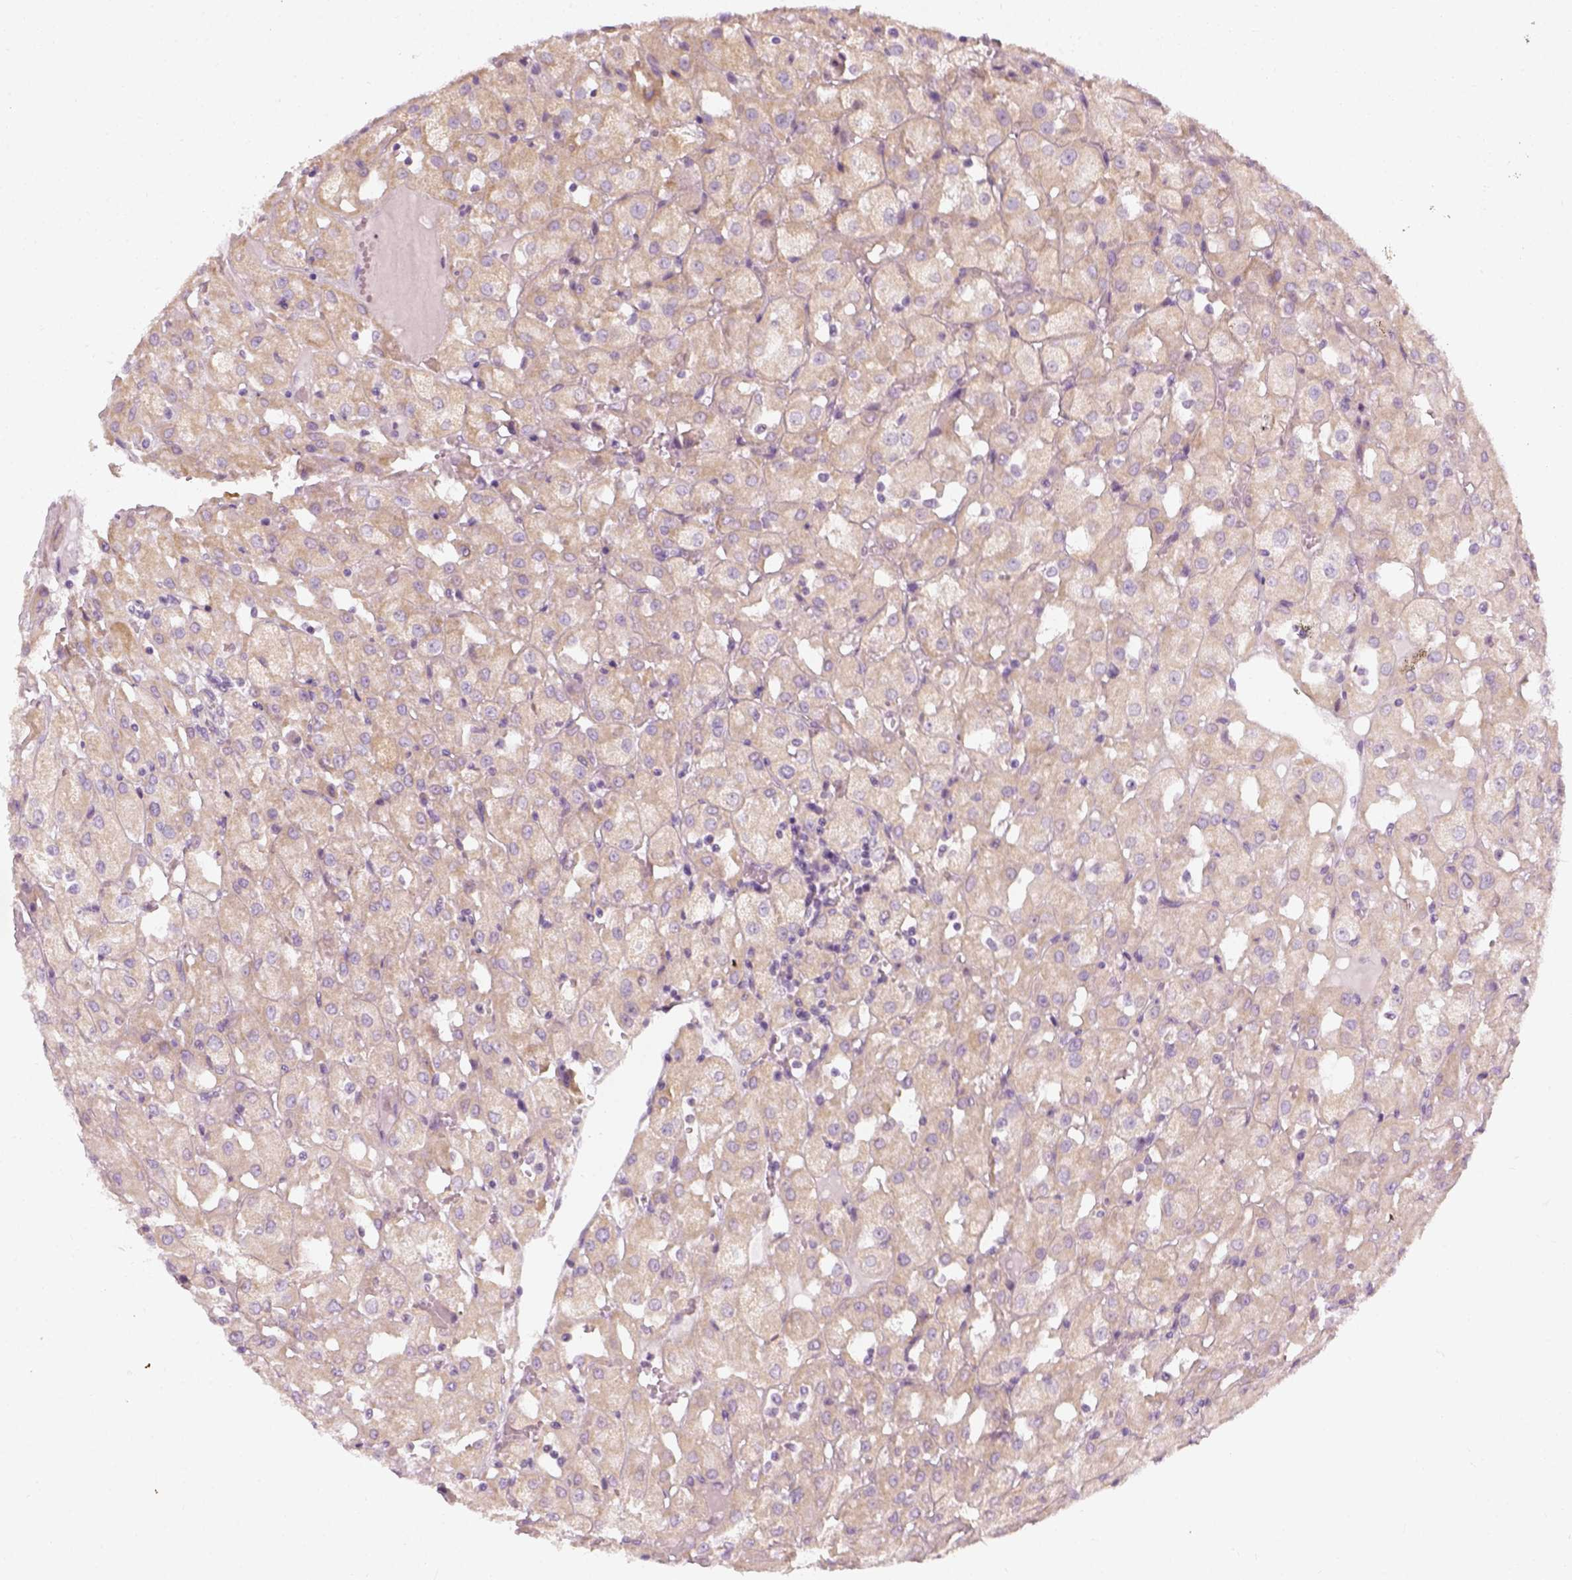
{"staining": {"intensity": "weak", "quantity": ">75%", "location": "cytoplasmic/membranous"}, "tissue": "renal cancer", "cell_type": "Tumor cells", "image_type": "cancer", "snomed": [{"axis": "morphology", "description": "Adenocarcinoma, NOS"}, {"axis": "topography", "description": "Kidney"}], "caption": "Tumor cells show weak cytoplasmic/membranous expression in approximately >75% of cells in adenocarcinoma (renal).", "gene": "PRAME", "patient": {"sex": "male", "age": 72}}